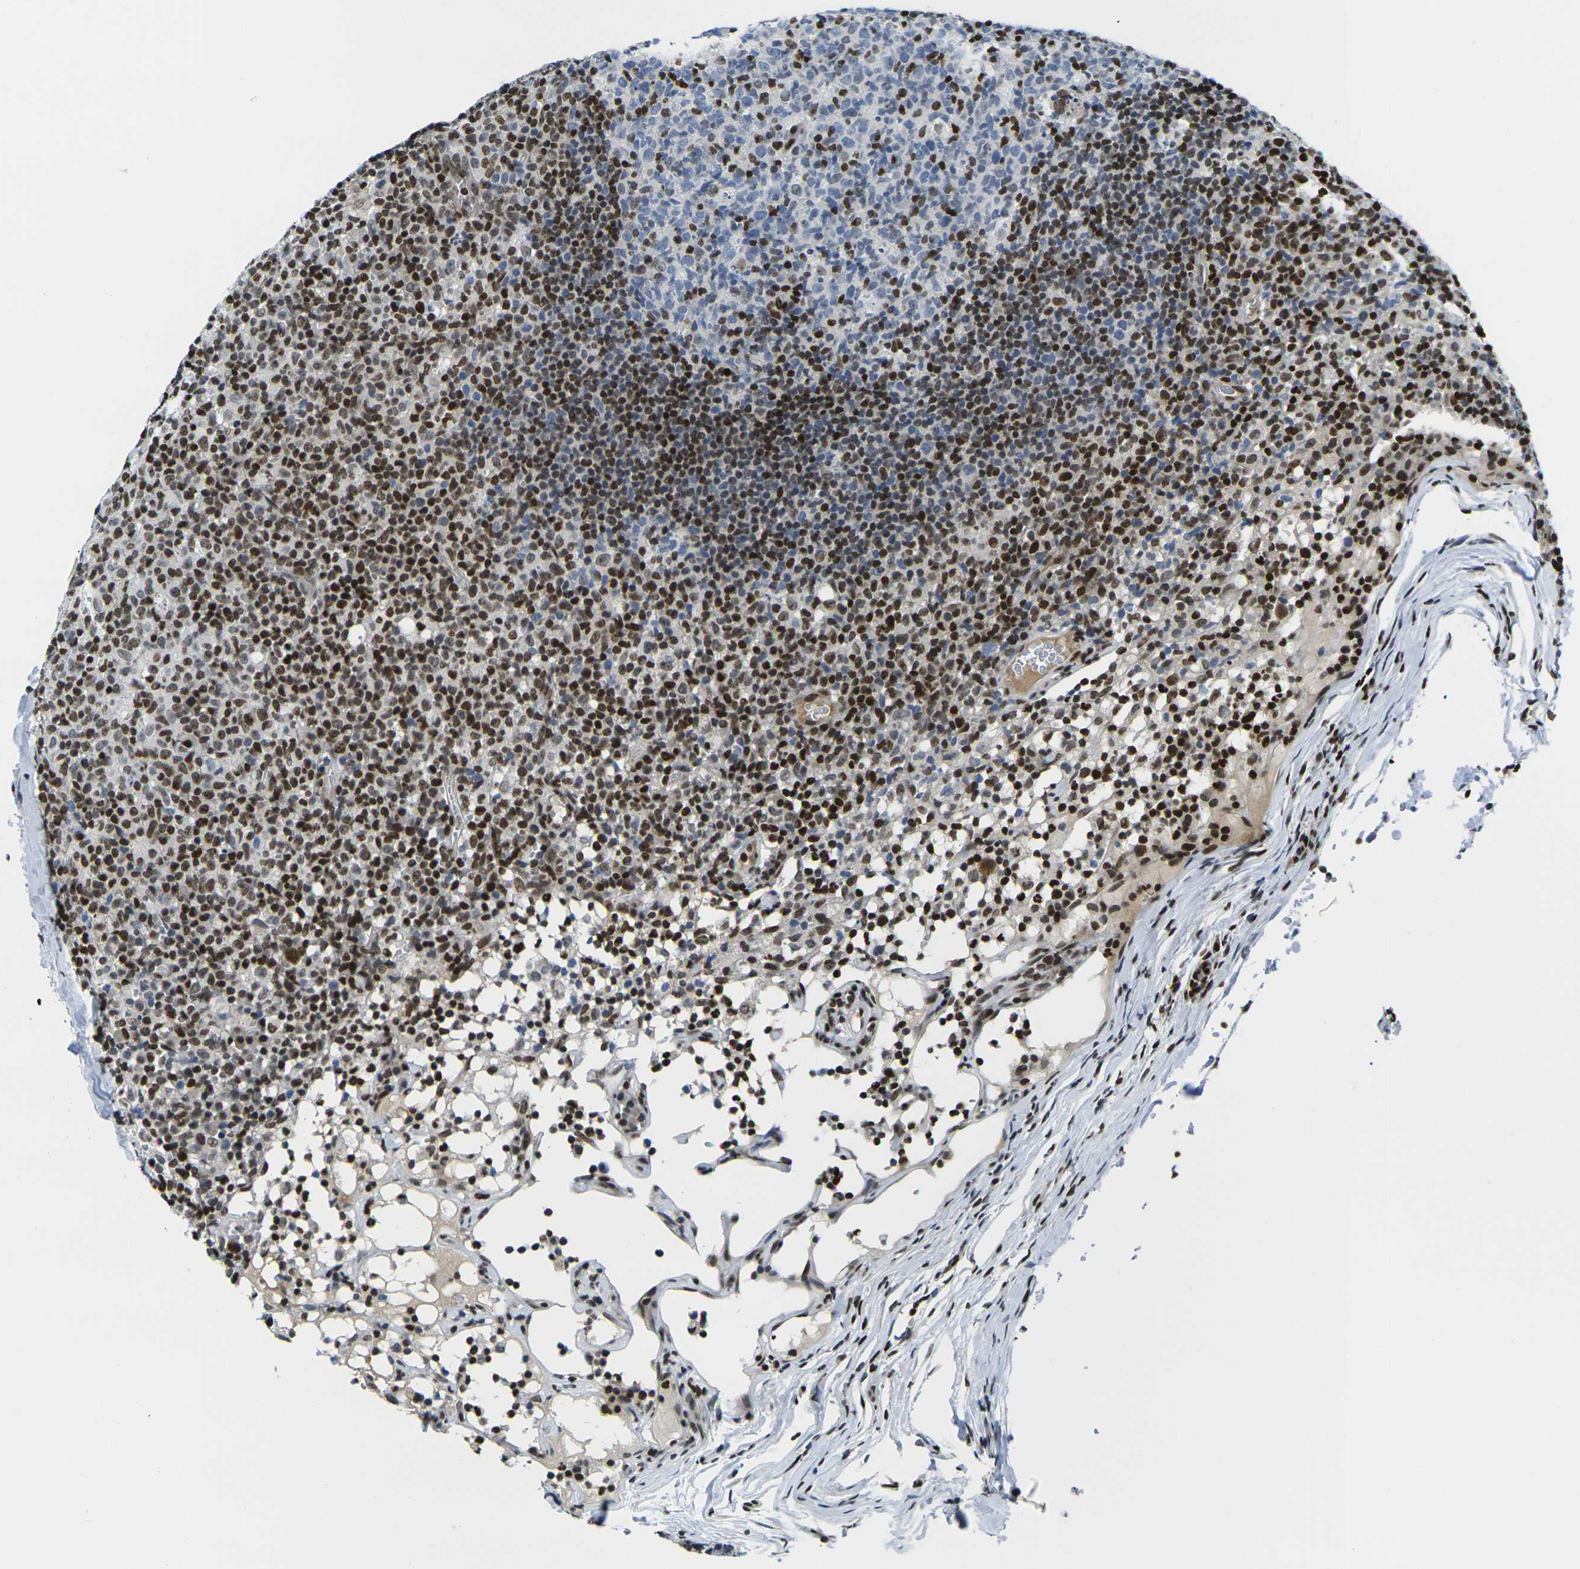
{"staining": {"intensity": "strong", "quantity": "25%-75%", "location": "nuclear"}, "tissue": "lymph node", "cell_type": "Germinal center cells", "image_type": "normal", "snomed": [{"axis": "morphology", "description": "Normal tissue, NOS"}, {"axis": "morphology", "description": "Inflammation, NOS"}, {"axis": "topography", "description": "Lymph node"}], "caption": "The immunohistochemical stain shows strong nuclear staining in germinal center cells of unremarkable lymph node.", "gene": "H1", "patient": {"sex": "male", "age": 55}}